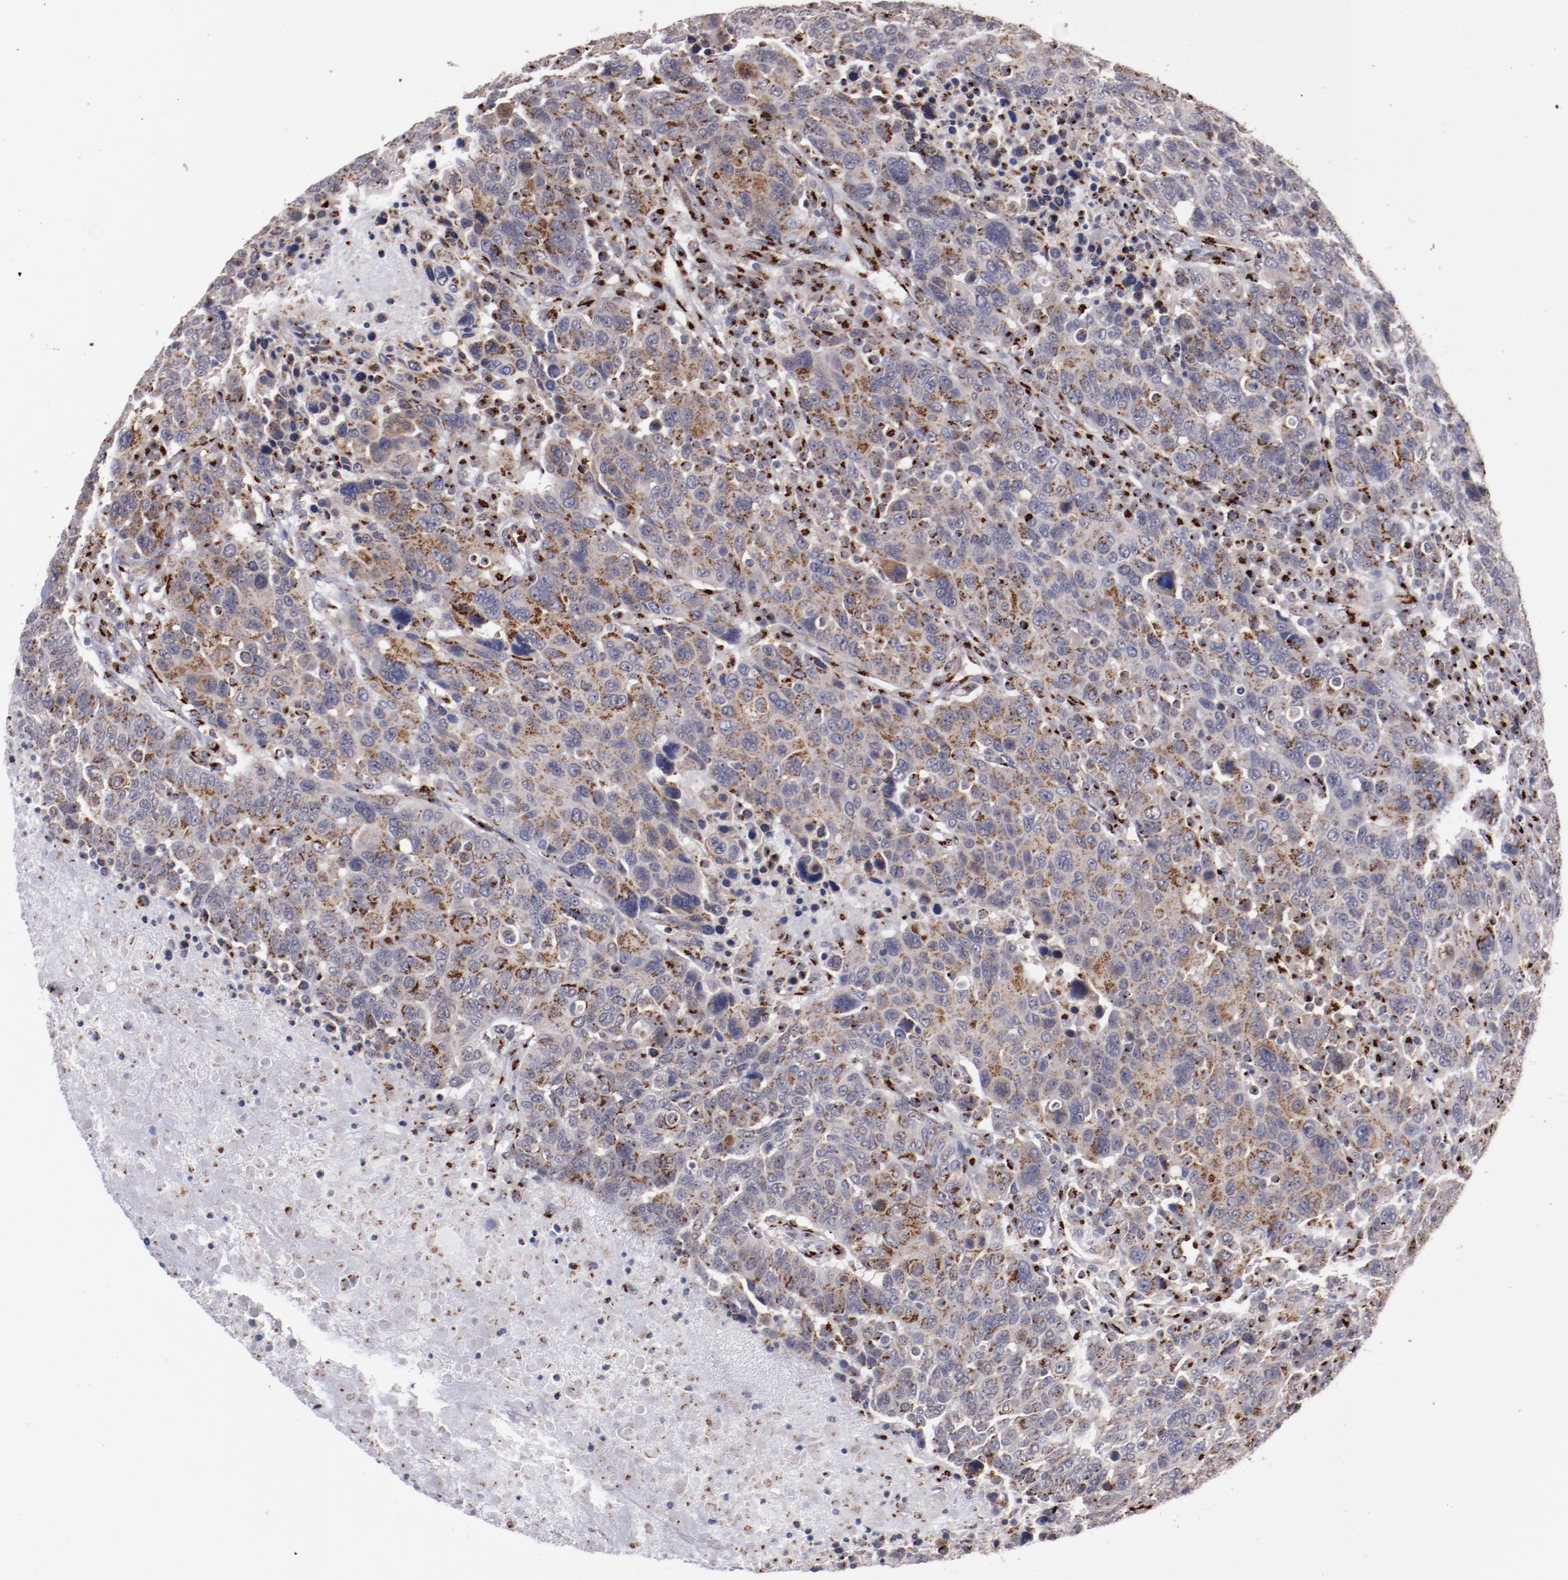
{"staining": {"intensity": "strong", "quantity": "25%-75%", "location": "cytoplasmic/membranous"}, "tissue": "breast cancer", "cell_type": "Tumor cells", "image_type": "cancer", "snomed": [{"axis": "morphology", "description": "Duct carcinoma"}, {"axis": "topography", "description": "Breast"}], "caption": "Protein staining by immunohistochemistry displays strong cytoplasmic/membranous expression in about 25%-75% of tumor cells in infiltrating ductal carcinoma (breast).", "gene": "GOLIM4", "patient": {"sex": "female", "age": 37}}